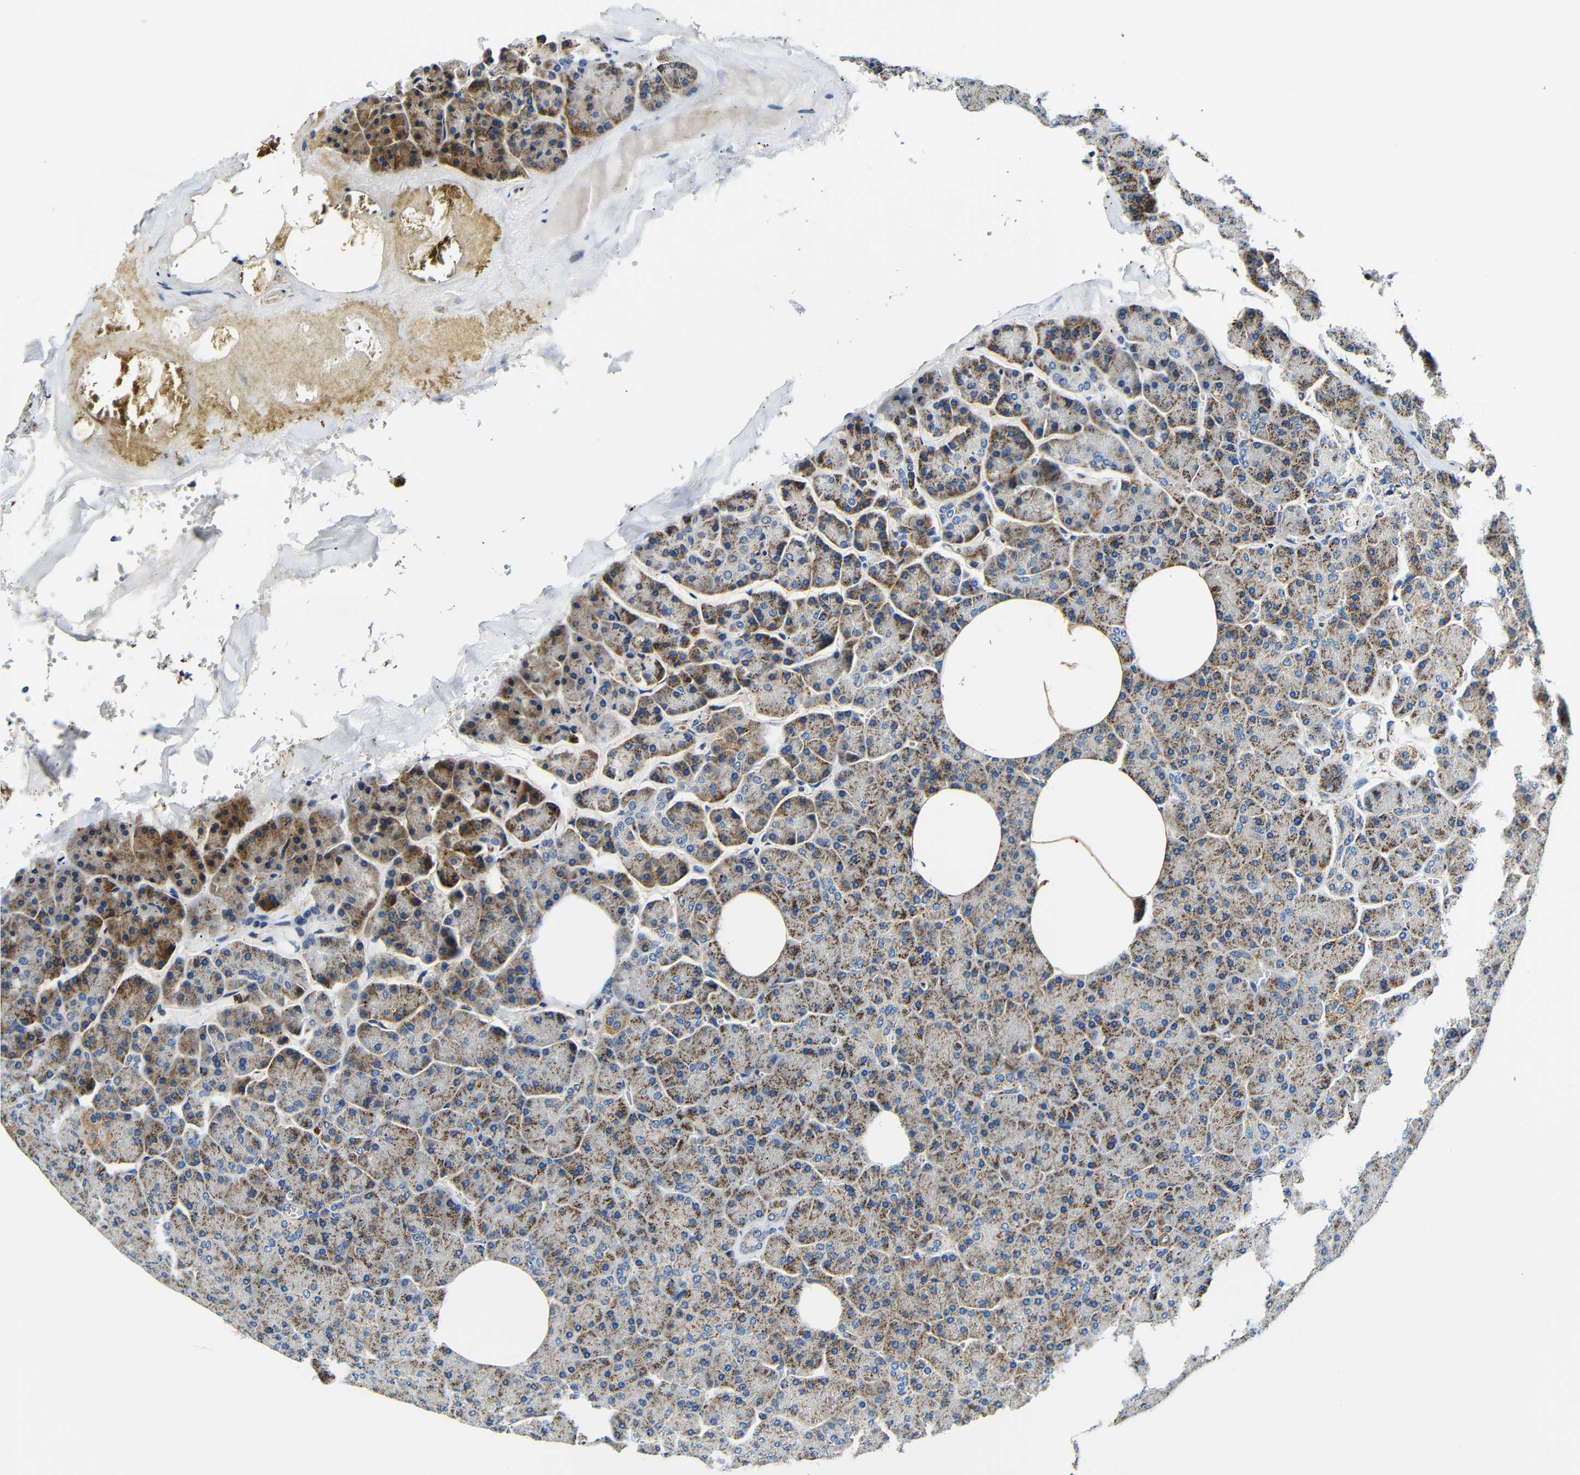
{"staining": {"intensity": "moderate", "quantity": "25%-75%", "location": "cytoplasmic/membranous"}, "tissue": "pancreas", "cell_type": "Exocrine glandular cells", "image_type": "normal", "snomed": [{"axis": "morphology", "description": "Normal tissue, NOS"}, {"axis": "topography", "description": "Pancreas"}], "caption": "A medium amount of moderate cytoplasmic/membranous expression is seen in about 25%-75% of exocrine glandular cells in benign pancreas. (DAB (3,3'-diaminobenzidine) IHC with brightfield microscopy, high magnification).", "gene": "GALNT18", "patient": {"sex": "female", "age": 35}}